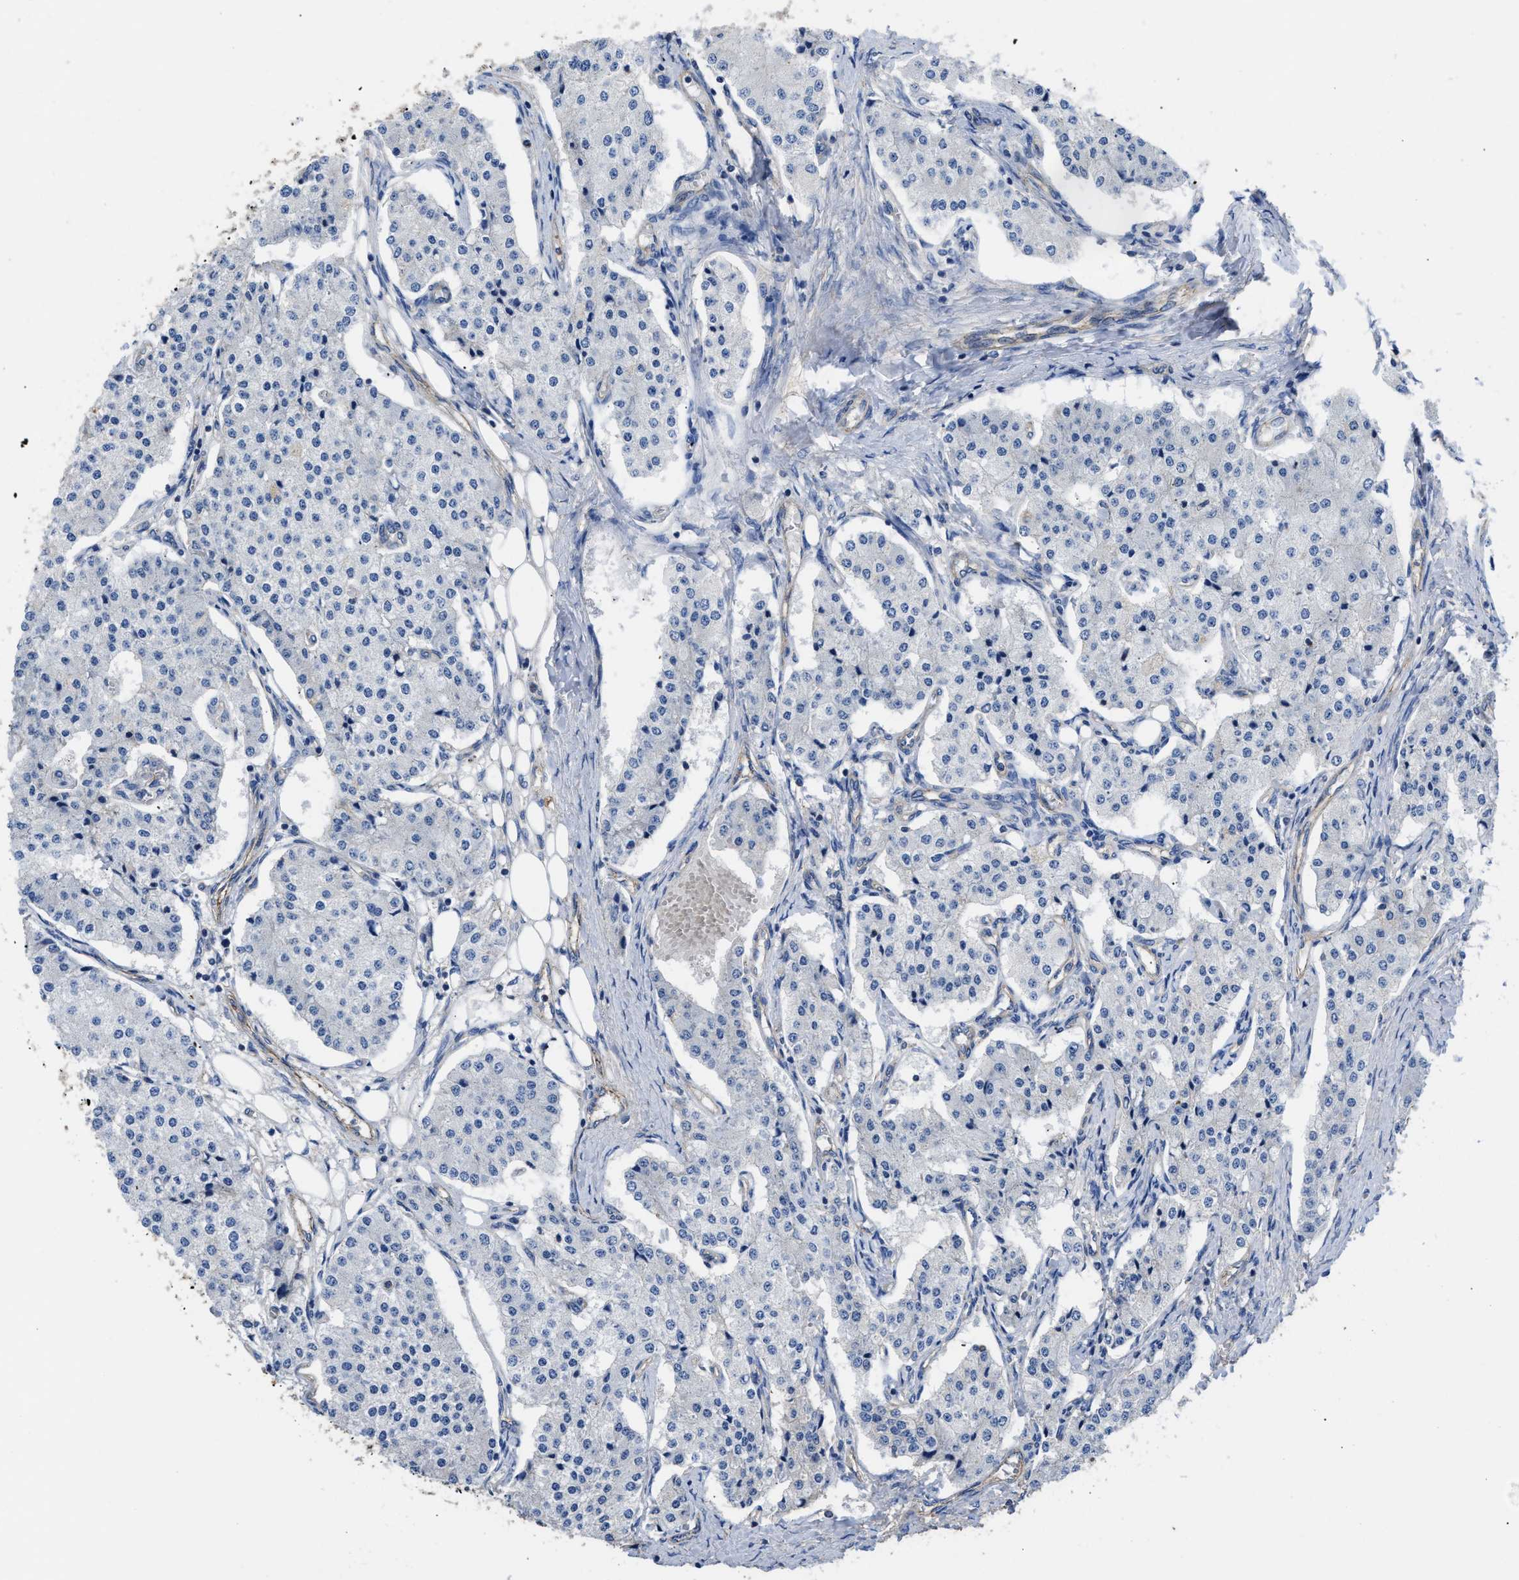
{"staining": {"intensity": "negative", "quantity": "none", "location": "none"}, "tissue": "carcinoid", "cell_type": "Tumor cells", "image_type": "cancer", "snomed": [{"axis": "morphology", "description": "Carcinoid, malignant, NOS"}, {"axis": "topography", "description": "Colon"}], "caption": "DAB (3,3'-diaminobenzidine) immunohistochemical staining of carcinoid exhibits no significant staining in tumor cells.", "gene": "USP4", "patient": {"sex": "female", "age": 52}}